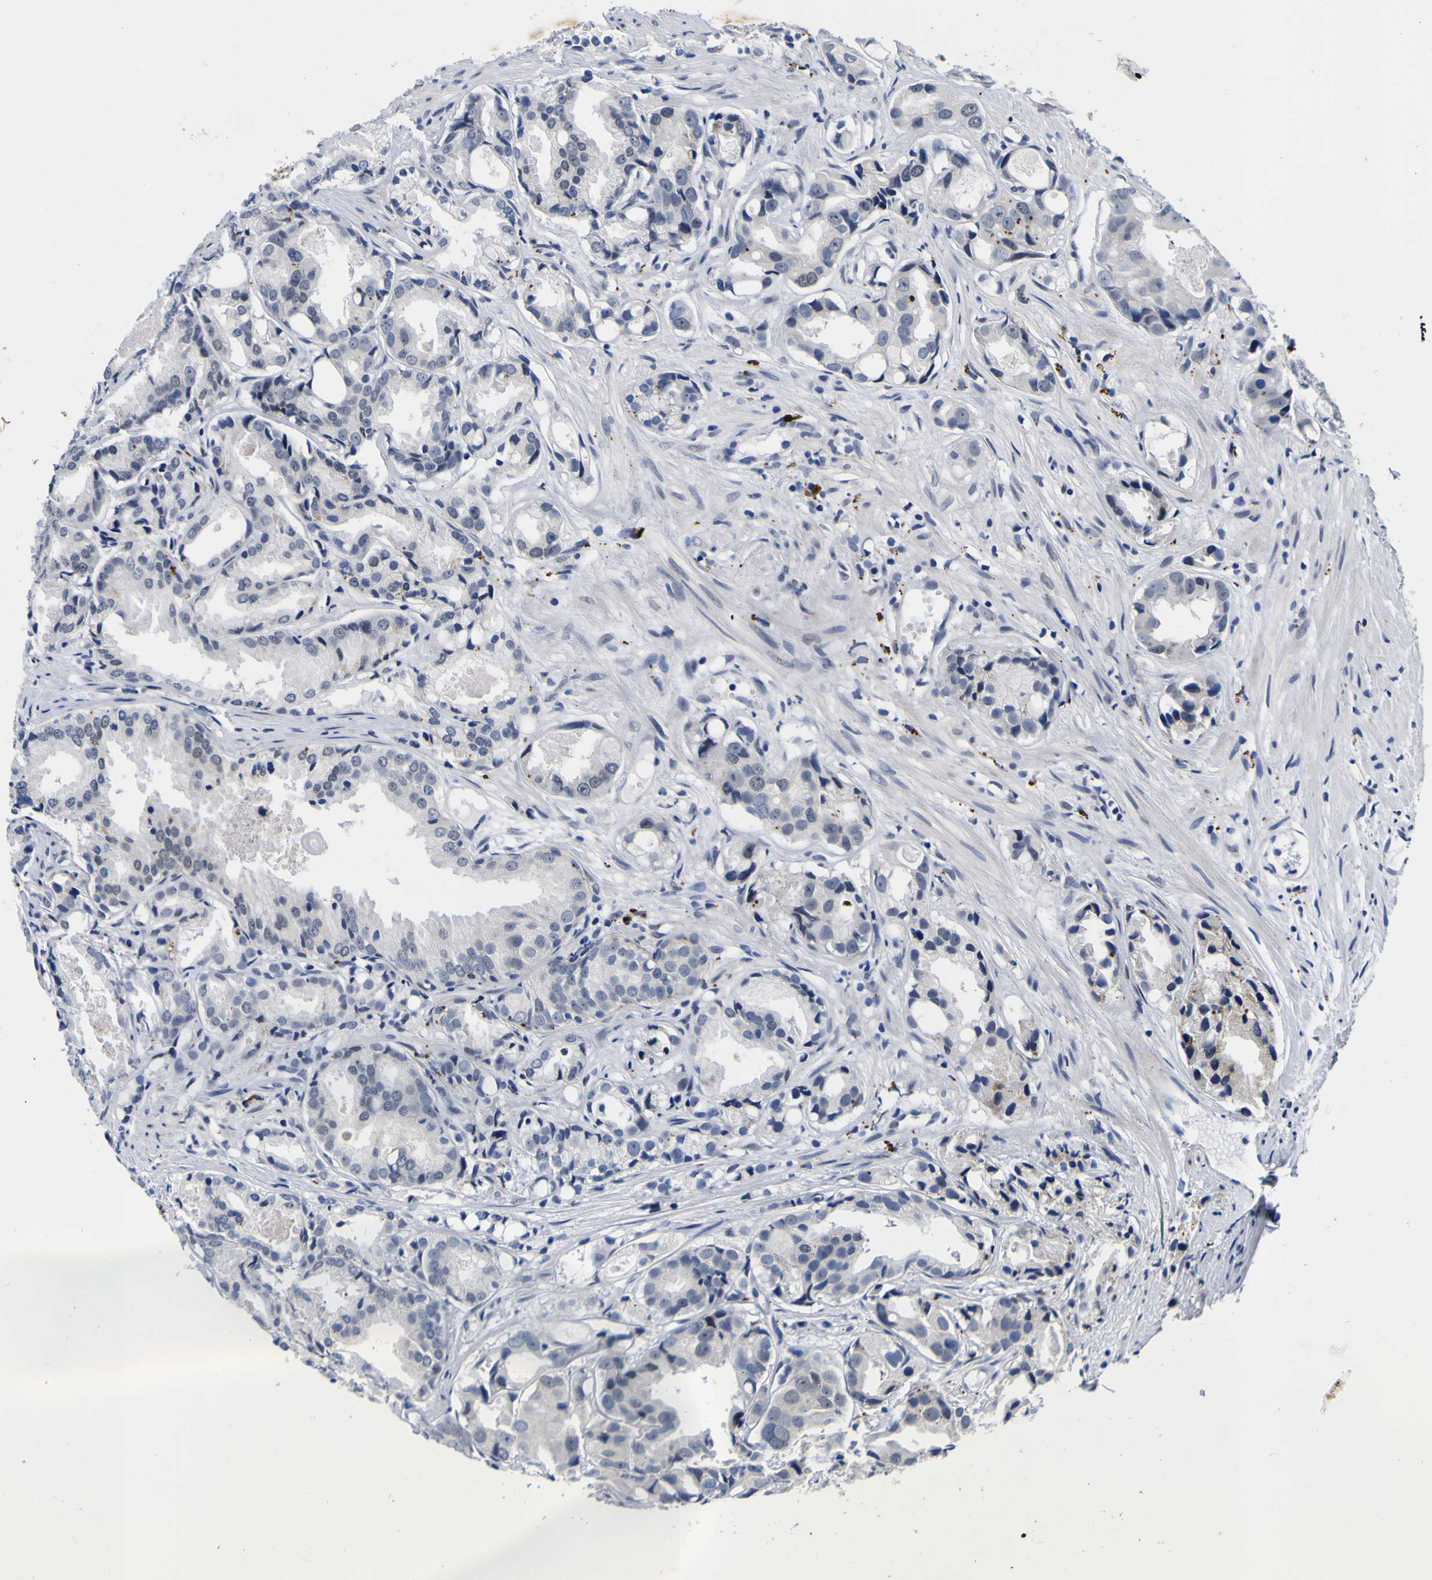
{"staining": {"intensity": "negative", "quantity": "none", "location": "none"}, "tissue": "prostate cancer", "cell_type": "Tumor cells", "image_type": "cancer", "snomed": [{"axis": "morphology", "description": "Adenocarcinoma, Low grade"}, {"axis": "topography", "description": "Prostate"}], "caption": "Immunohistochemistry micrograph of prostate cancer (adenocarcinoma (low-grade)) stained for a protein (brown), which shows no positivity in tumor cells.", "gene": "IGFLR1", "patient": {"sex": "male", "age": 72}}